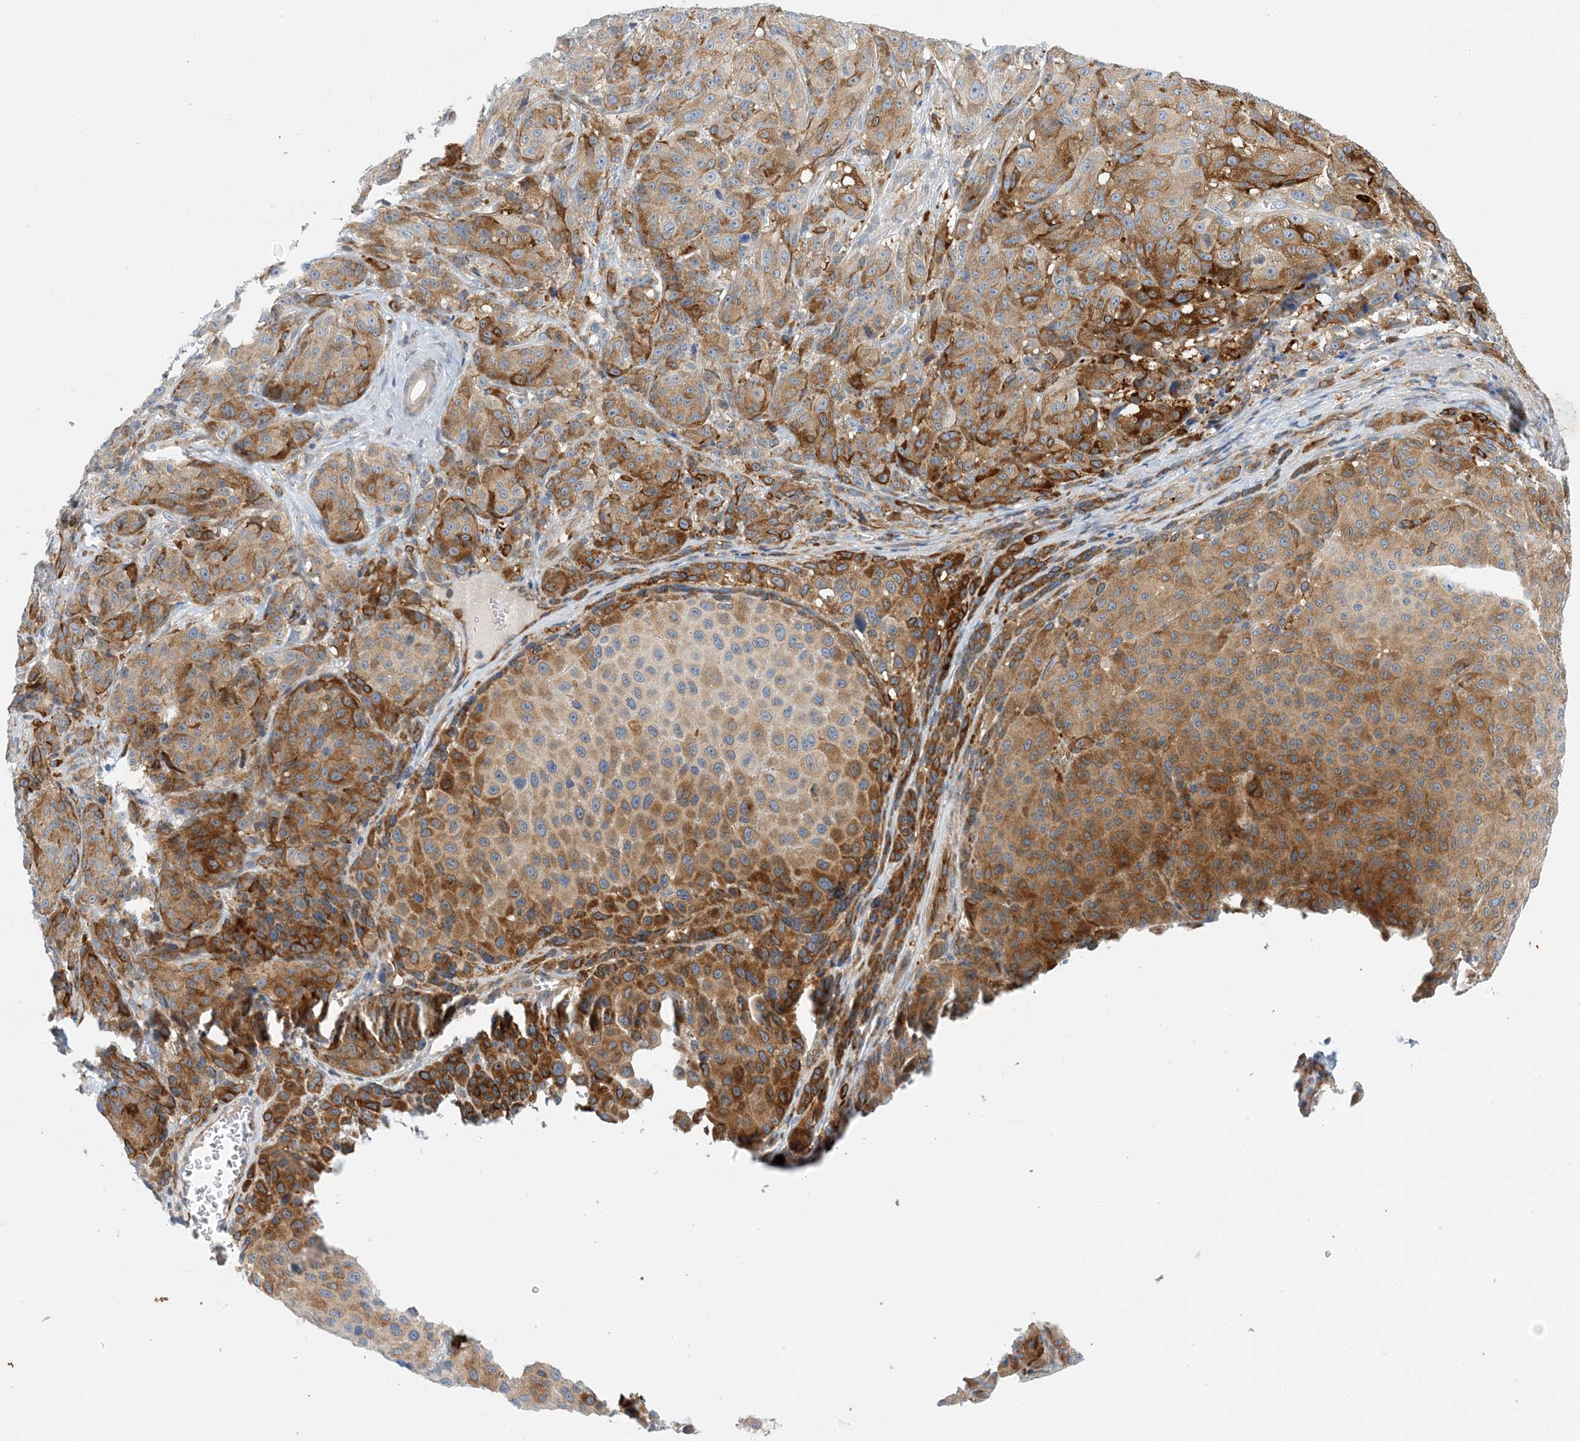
{"staining": {"intensity": "strong", "quantity": "25%-75%", "location": "cytoplasmic/membranous"}, "tissue": "melanoma", "cell_type": "Tumor cells", "image_type": "cancer", "snomed": [{"axis": "morphology", "description": "Malignant melanoma, NOS"}, {"axis": "topography", "description": "Skin"}], "caption": "Protein analysis of melanoma tissue shows strong cytoplasmic/membranous expression in about 25%-75% of tumor cells.", "gene": "PCDHA2", "patient": {"sex": "male", "age": 73}}